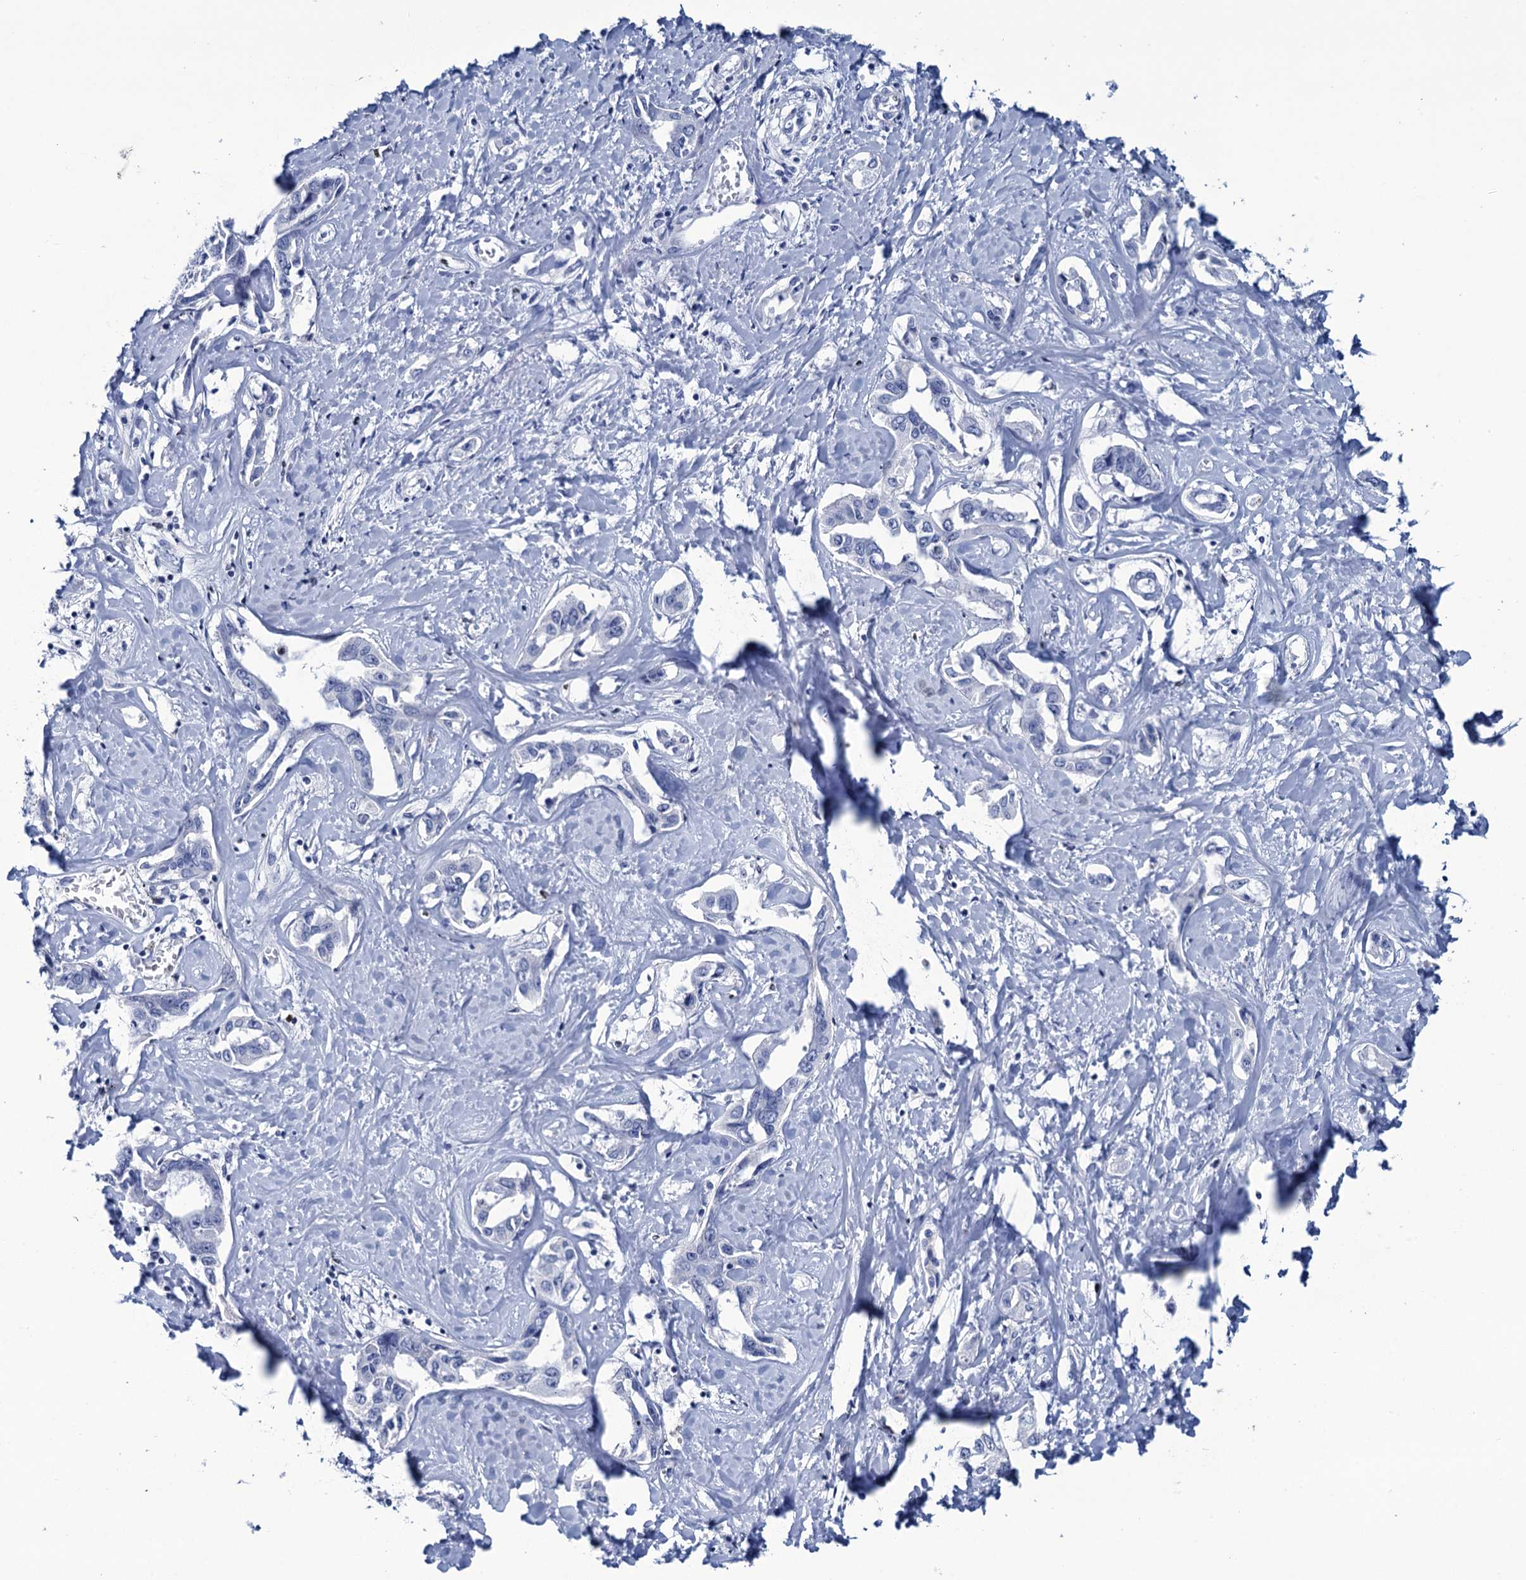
{"staining": {"intensity": "negative", "quantity": "none", "location": "none"}, "tissue": "liver cancer", "cell_type": "Tumor cells", "image_type": "cancer", "snomed": [{"axis": "morphology", "description": "Cholangiocarcinoma"}, {"axis": "topography", "description": "Liver"}], "caption": "This is an IHC micrograph of liver cholangiocarcinoma. There is no staining in tumor cells.", "gene": "RHCG", "patient": {"sex": "male", "age": 59}}